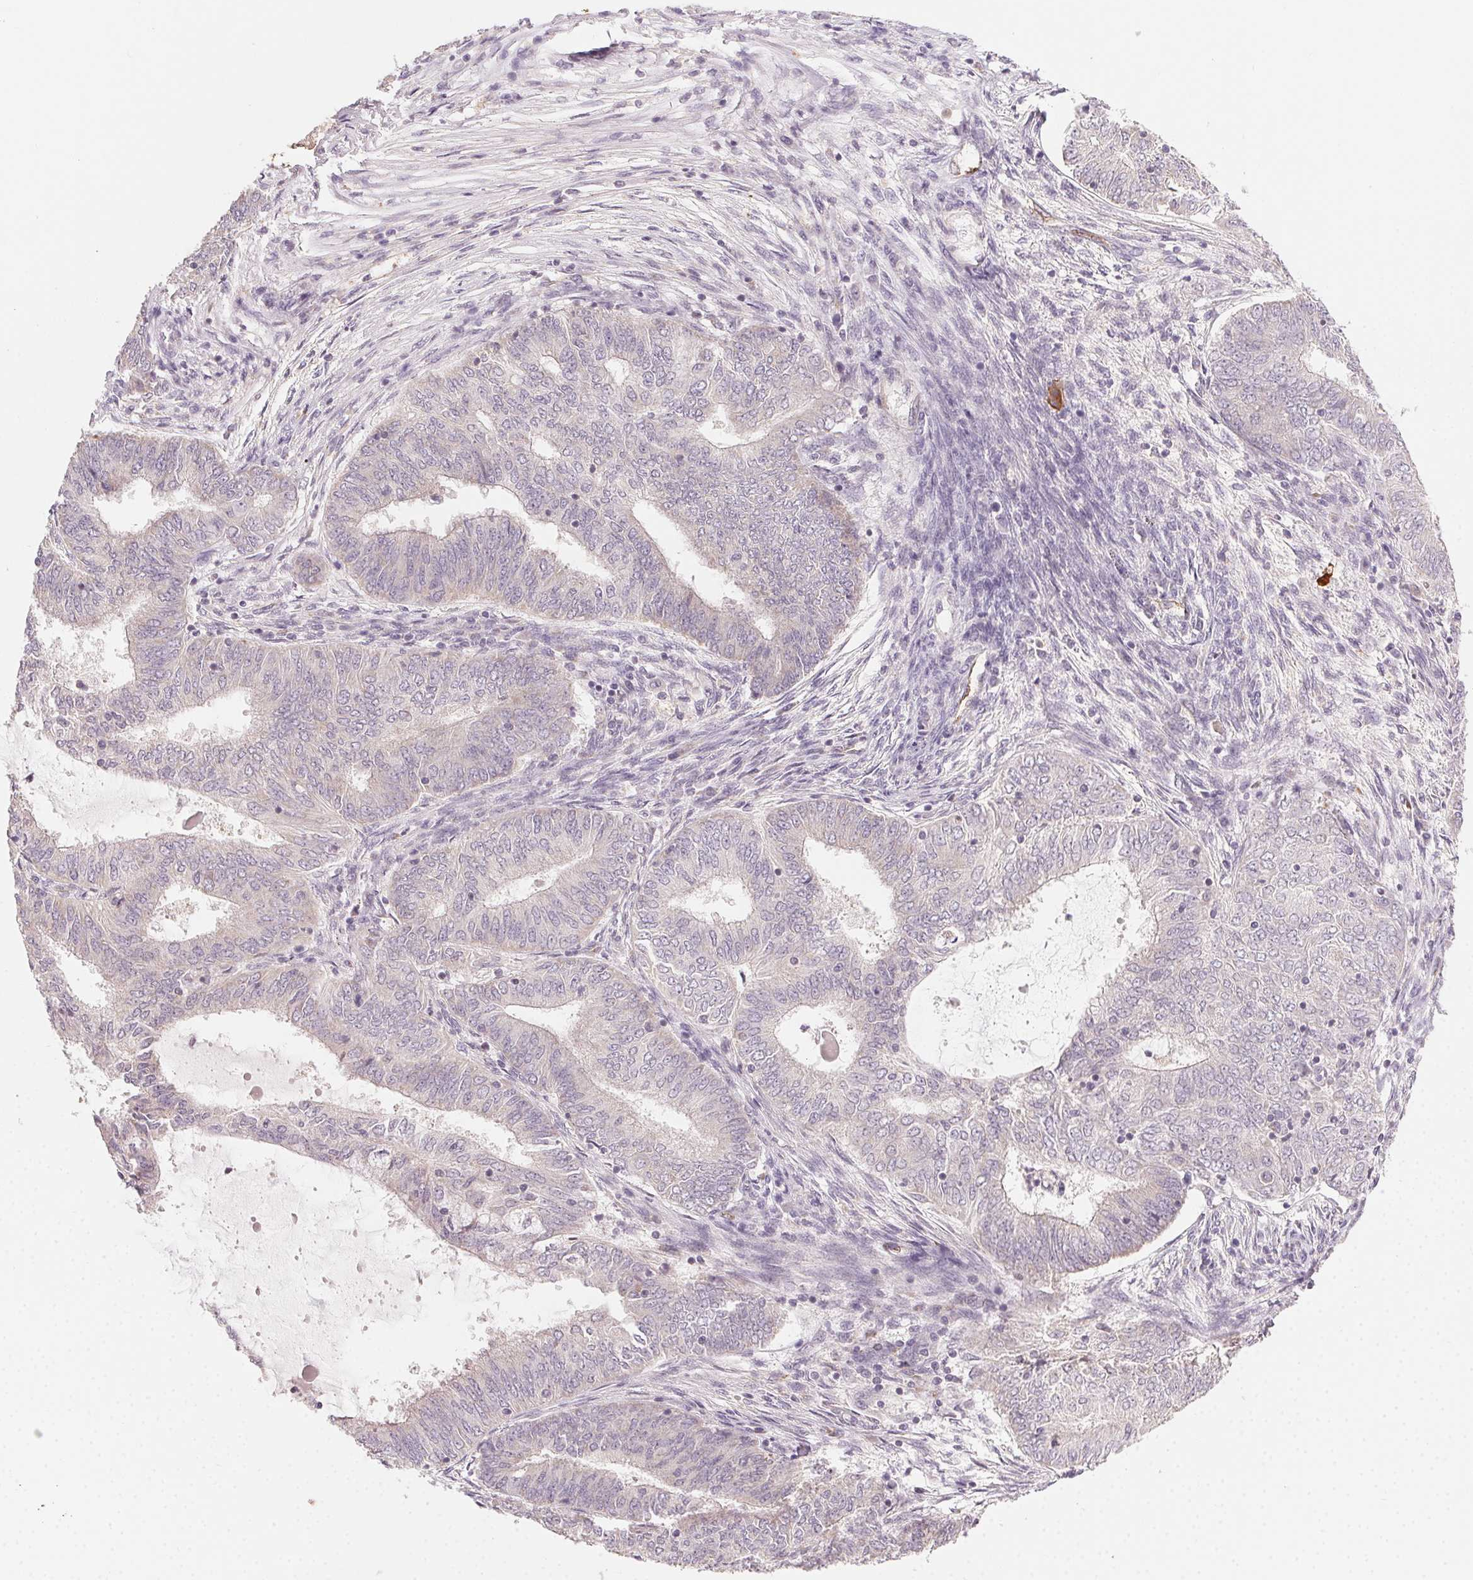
{"staining": {"intensity": "negative", "quantity": "none", "location": "none"}, "tissue": "endometrial cancer", "cell_type": "Tumor cells", "image_type": "cancer", "snomed": [{"axis": "morphology", "description": "Adenocarcinoma, NOS"}, {"axis": "topography", "description": "Endometrium"}], "caption": "An image of human adenocarcinoma (endometrial) is negative for staining in tumor cells.", "gene": "NCOA4", "patient": {"sex": "female", "age": 62}}